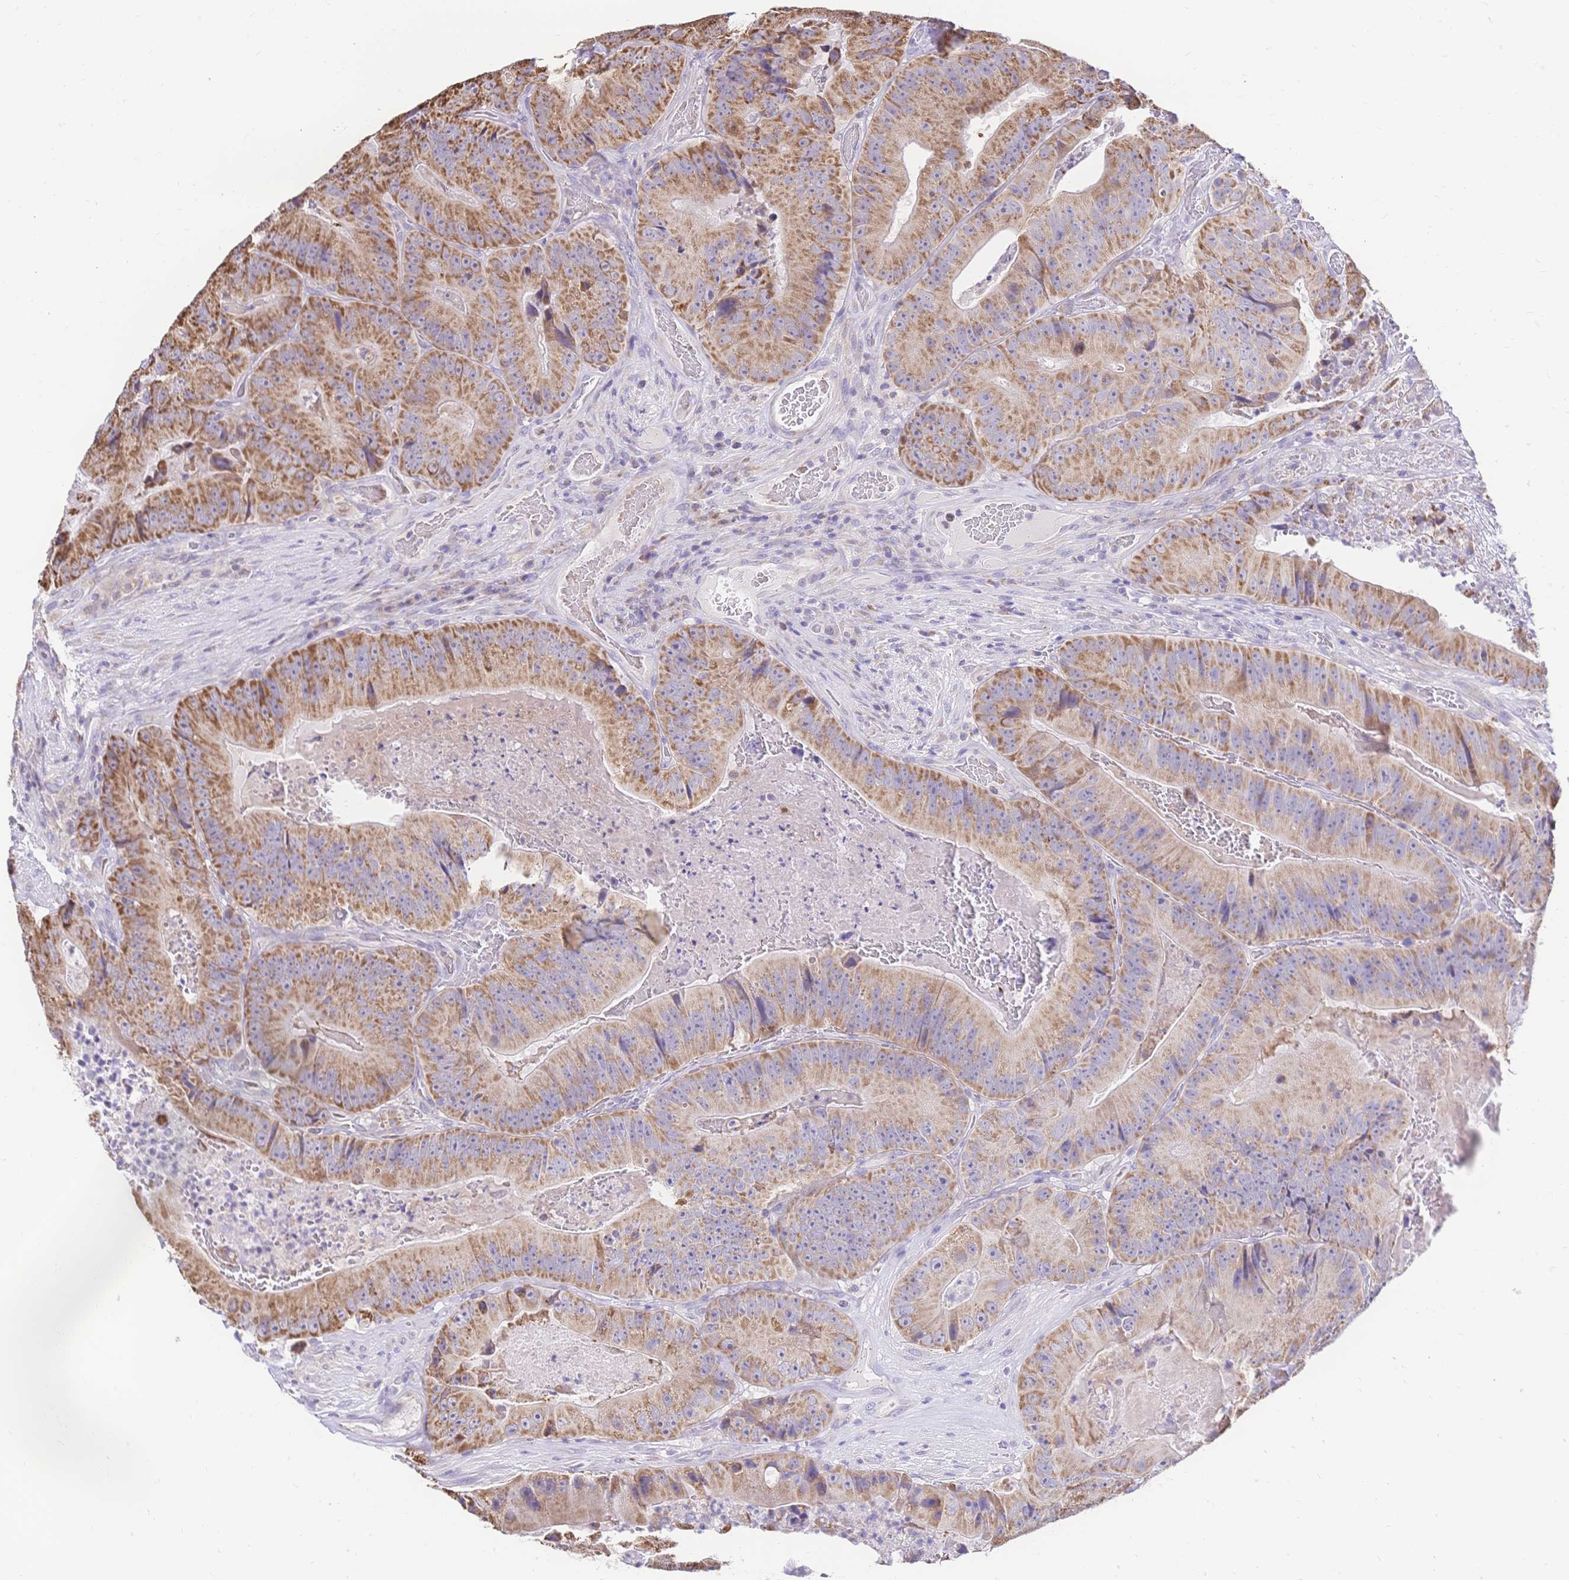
{"staining": {"intensity": "moderate", "quantity": ">75%", "location": "cytoplasmic/membranous"}, "tissue": "colorectal cancer", "cell_type": "Tumor cells", "image_type": "cancer", "snomed": [{"axis": "morphology", "description": "Adenocarcinoma, NOS"}, {"axis": "topography", "description": "Colon"}], "caption": "Human colorectal adenocarcinoma stained with a protein marker displays moderate staining in tumor cells.", "gene": "CLEC18B", "patient": {"sex": "female", "age": 86}}